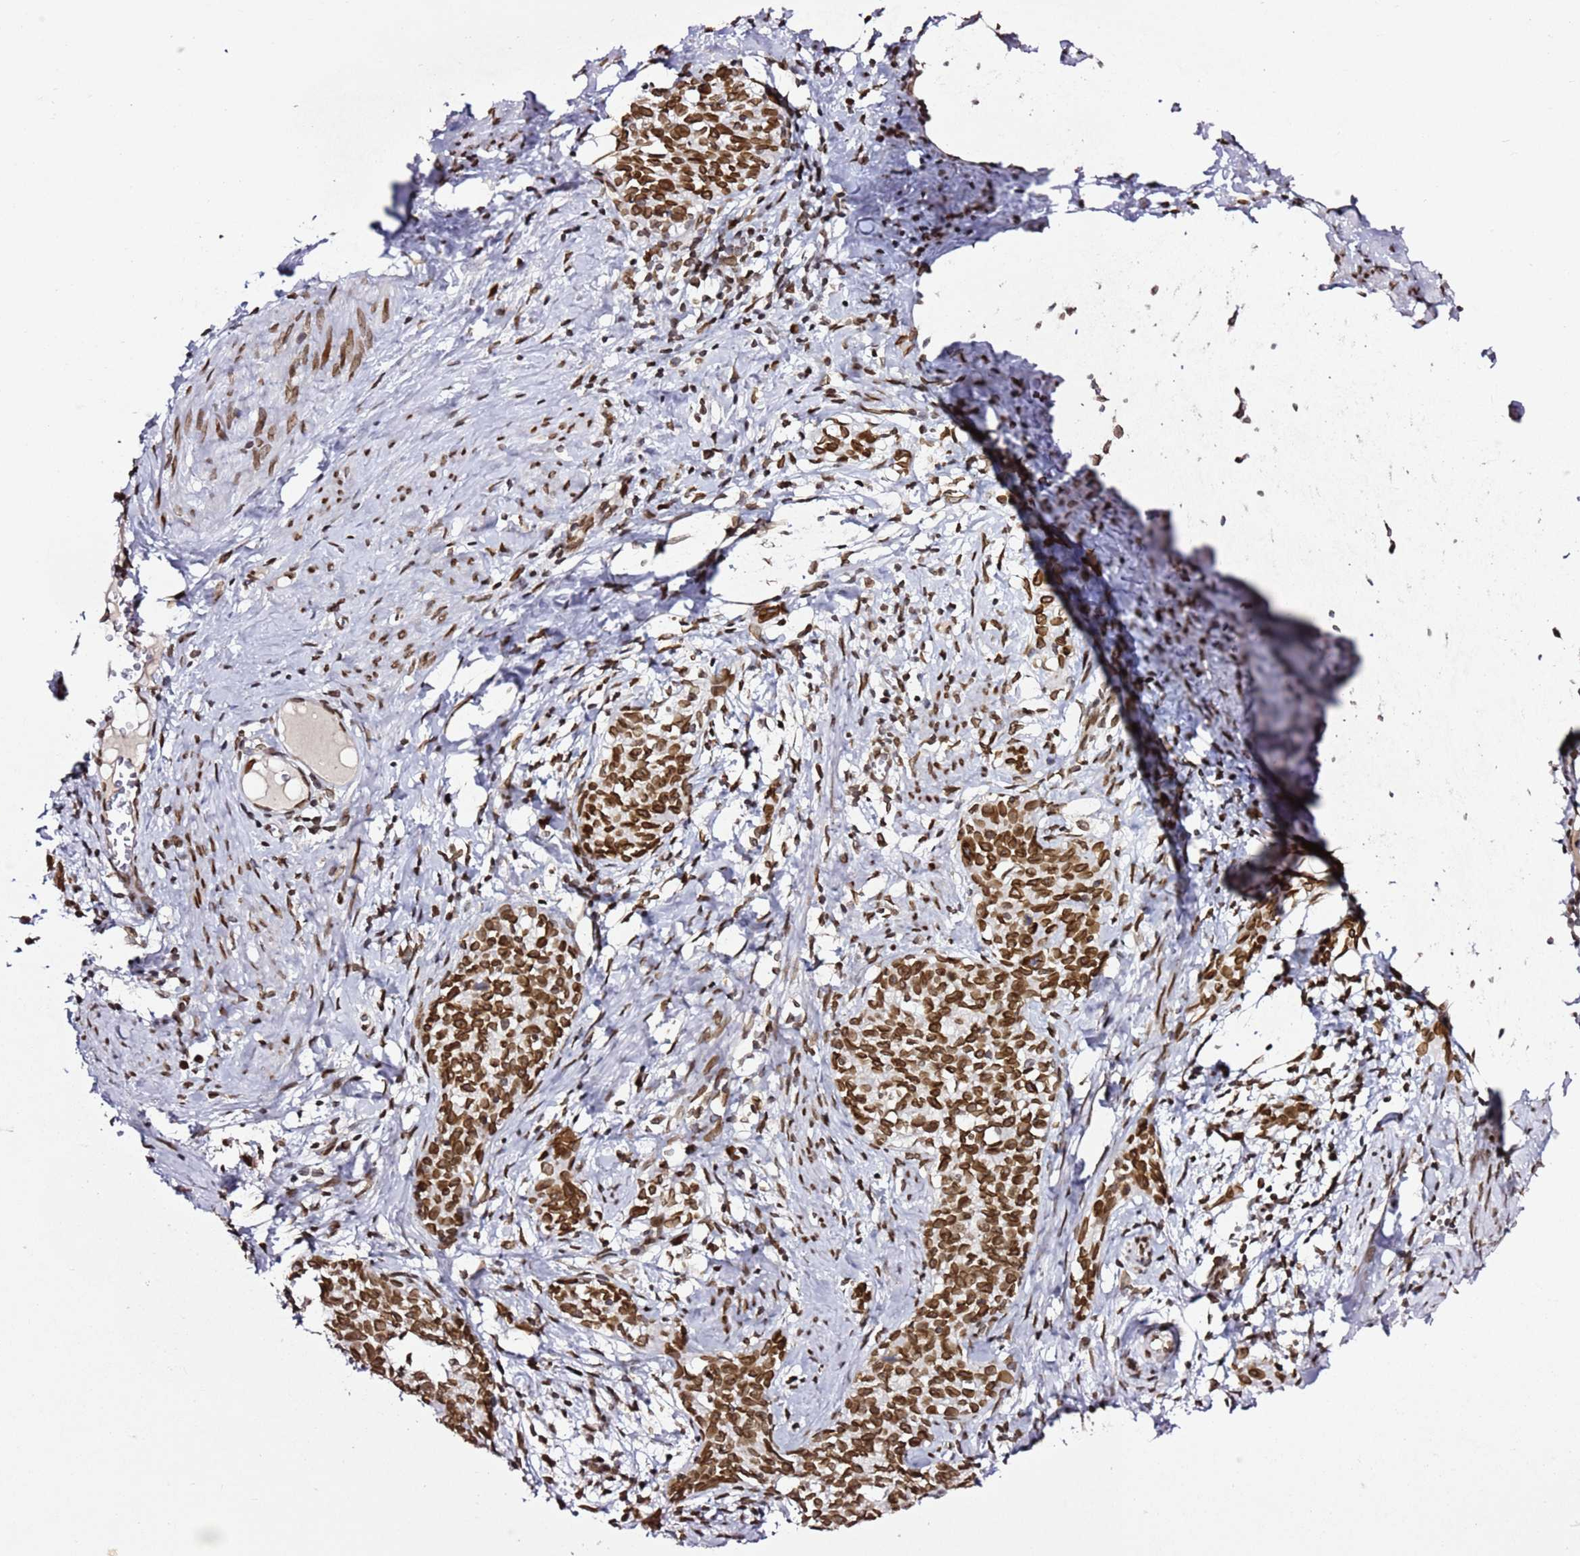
{"staining": {"intensity": "strong", "quantity": ">75%", "location": "cytoplasmic/membranous,nuclear"}, "tissue": "cervical cancer", "cell_type": "Tumor cells", "image_type": "cancer", "snomed": [{"axis": "morphology", "description": "Squamous cell carcinoma, NOS"}, {"axis": "topography", "description": "Cervix"}], "caption": "Protein positivity by immunohistochemistry displays strong cytoplasmic/membranous and nuclear expression in about >75% of tumor cells in cervical cancer (squamous cell carcinoma).", "gene": "POU6F1", "patient": {"sex": "female", "age": 52}}